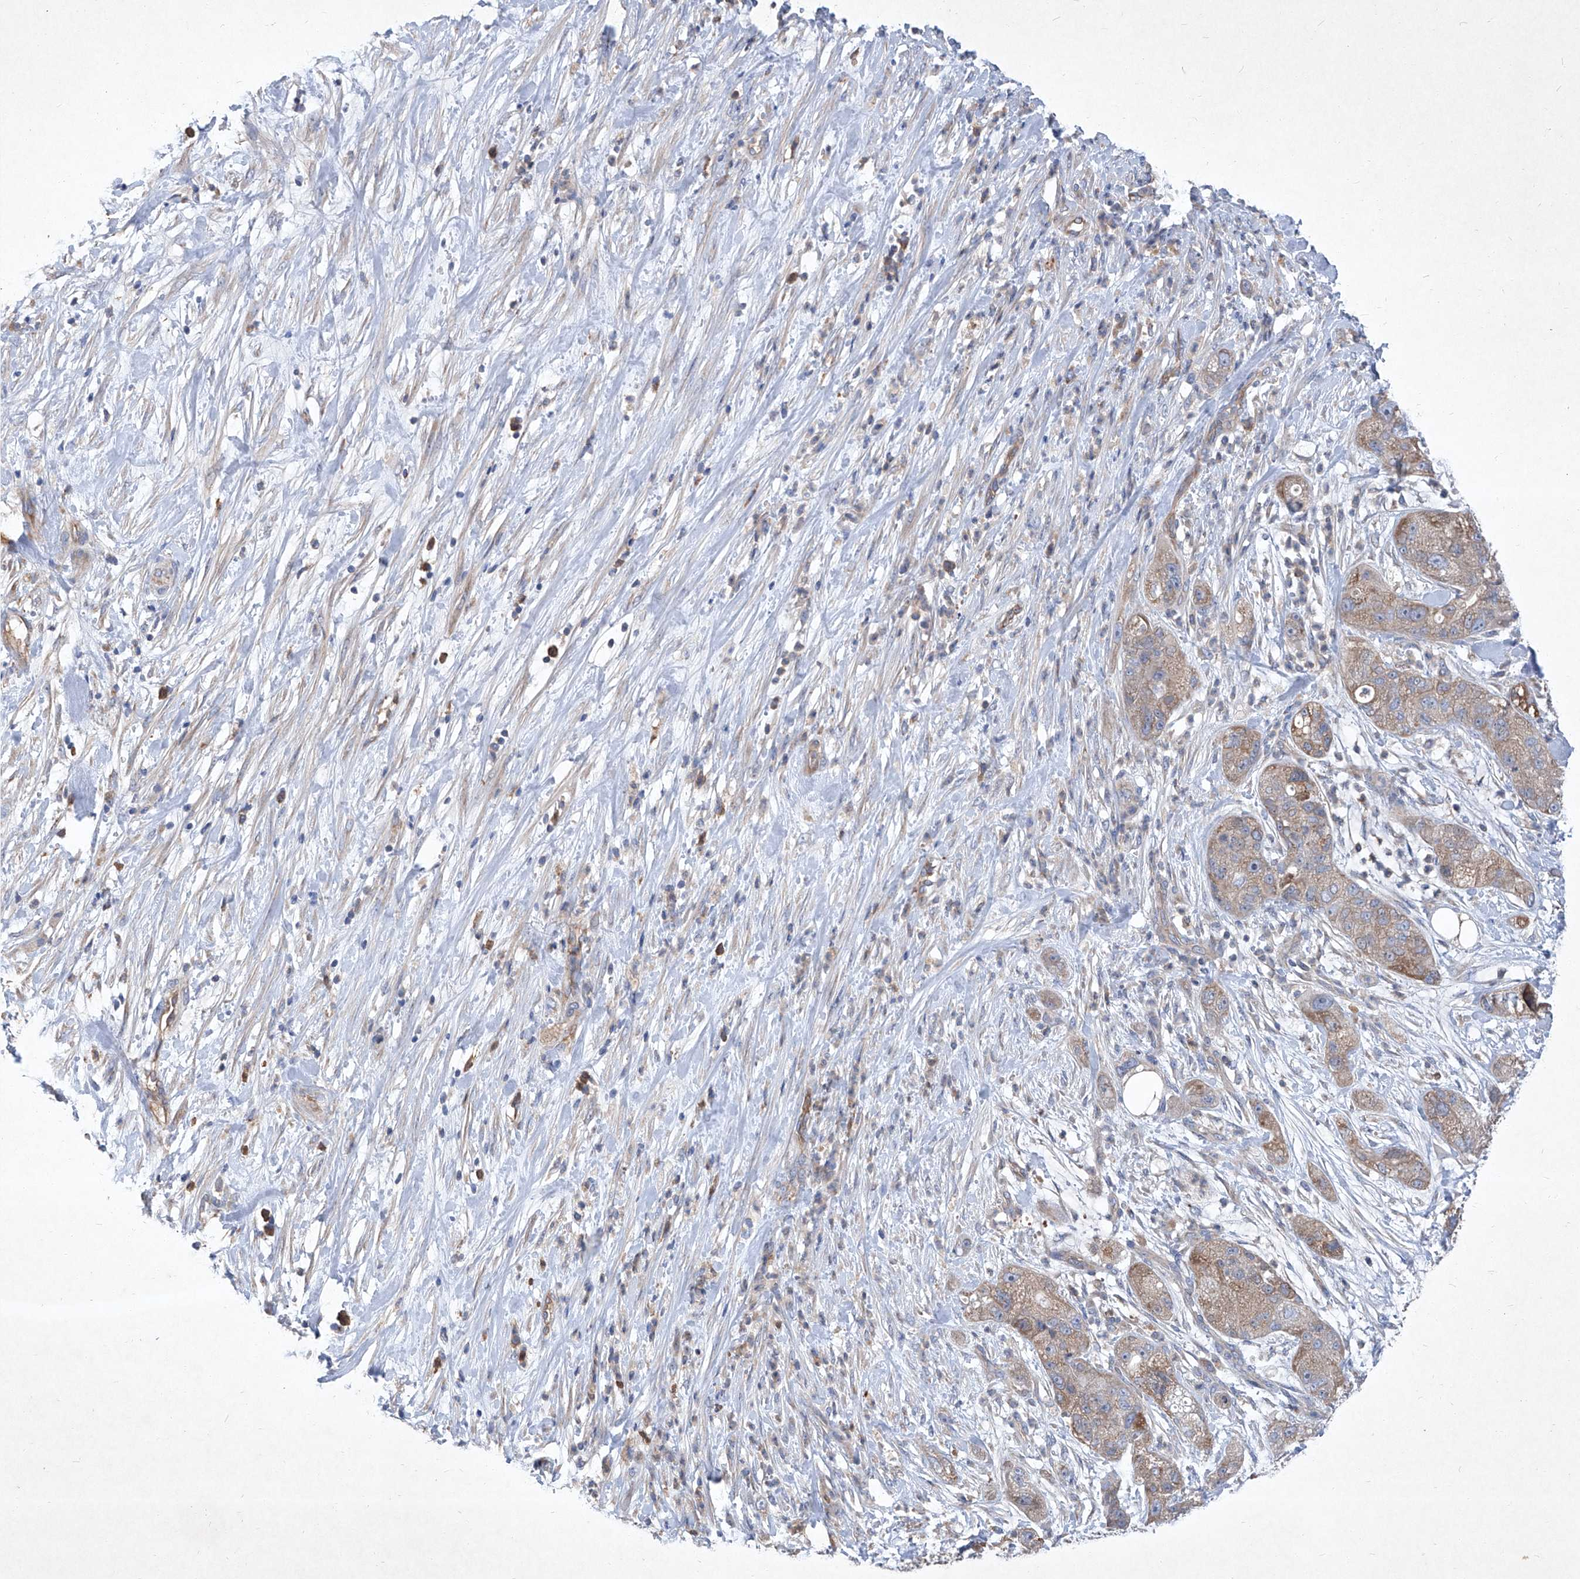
{"staining": {"intensity": "weak", "quantity": ">75%", "location": "cytoplasmic/membranous"}, "tissue": "pancreatic cancer", "cell_type": "Tumor cells", "image_type": "cancer", "snomed": [{"axis": "morphology", "description": "Adenocarcinoma, NOS"}, {"axis": "topography", "description": "Pancreas"}], "caption": "Protein analysis of adenocarcinoma (pancreatic) tissue displays weak cytoplasmic/membranous staining in approximately >75% of tumor cells. (DAB = brown stain, brightfield microscopy at high magnification).", "gene": "EPHA8", "patient": {"sex": "female", "age": 78}}